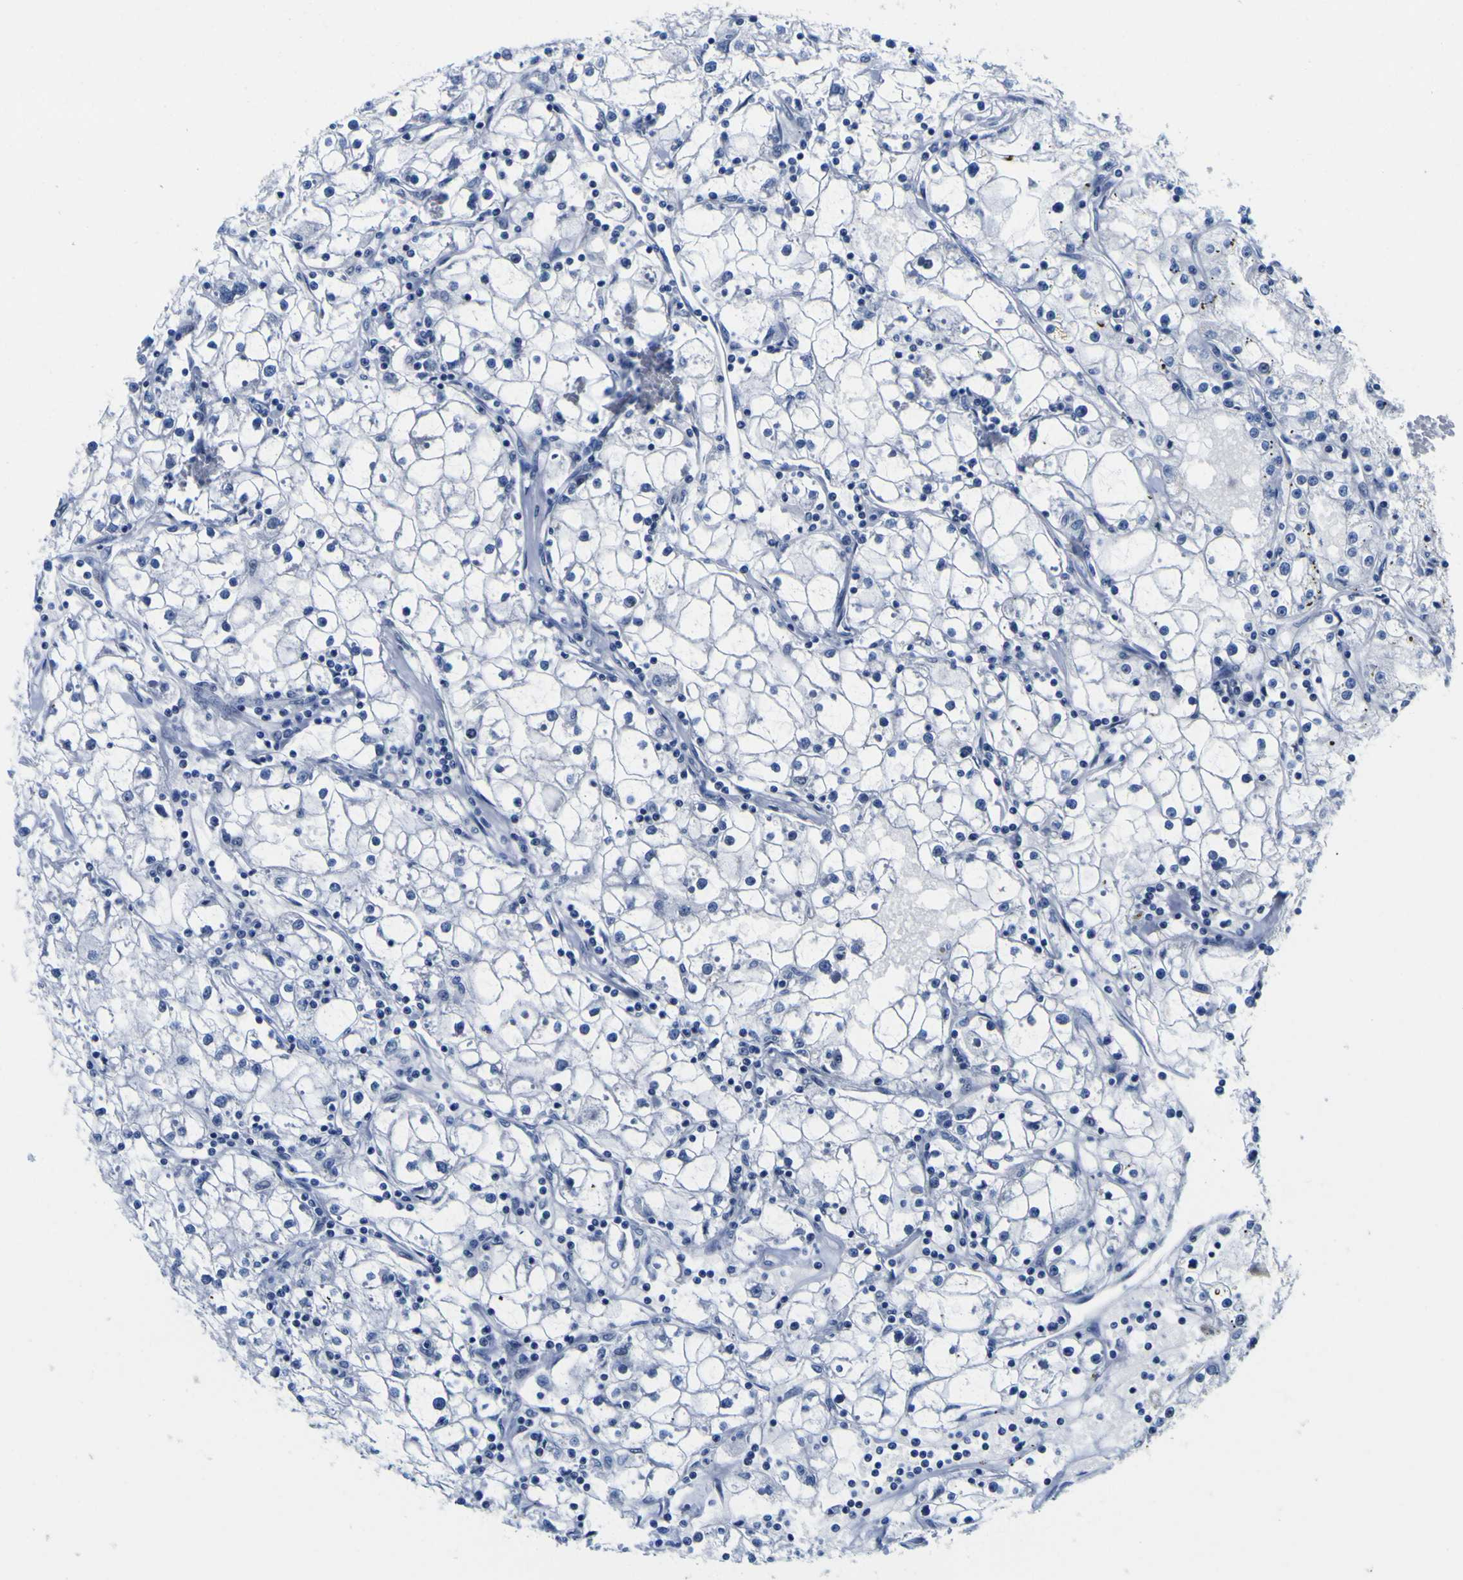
{"staining": {"intensity": "negative", "quantity": "none", "location": "none"}, "tissue": "renal cancer", "cell_type": "Tumor cells", "image_type": "cancer", "snomed": [{"axis": "morphology", "description": "Adenocarcinoma, NOS"}, {"axis": "topography", "description": "Kidney"}], "caption": "An image of human adenocarcinoma (renal) is negative for staining in tumor cells.", "gene": "MBD3", "patient": {"sex": "male", "age": 56}}